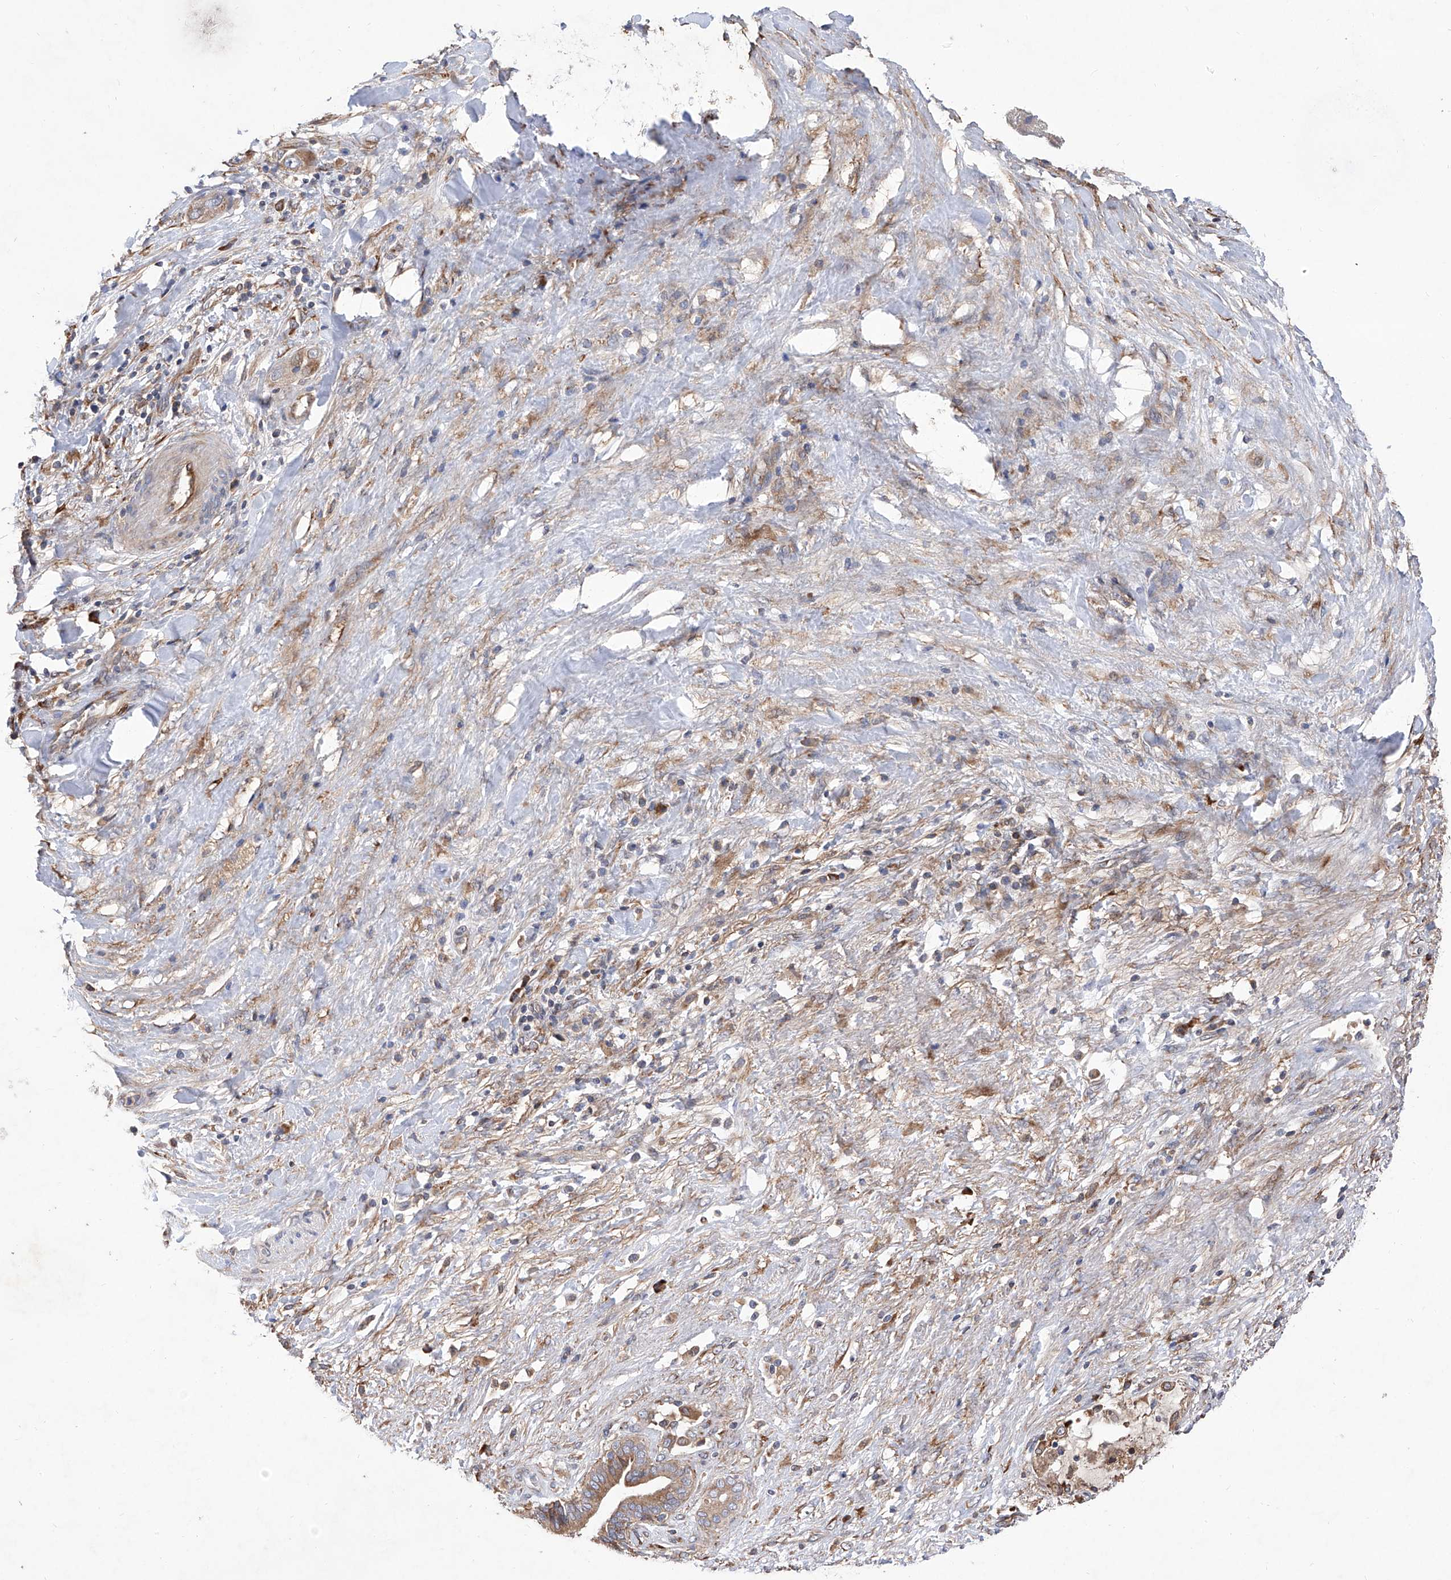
{"staining": {"intensity": "moderate", "quantity": ">75%", "location": "cytoplasmic/membranous"}, "tissue": "liver cancer", "cell_type": "Tumor cells", "image_type": "cancer", "snomed": [{"axis": "morphology", "description": "Cholangiocarcinoma"}, {"axis": "topography", "description": "Liver"}], "caption": "Cholangiocarcinoma (liver) stained for a protein displays moderate cytoplasmic/membranous positivity in tumor cells. (IHC, brightfield microscopy, high magnification).", "gene": "INPP5B", "patient": {"sex": "female", "age": 52}}